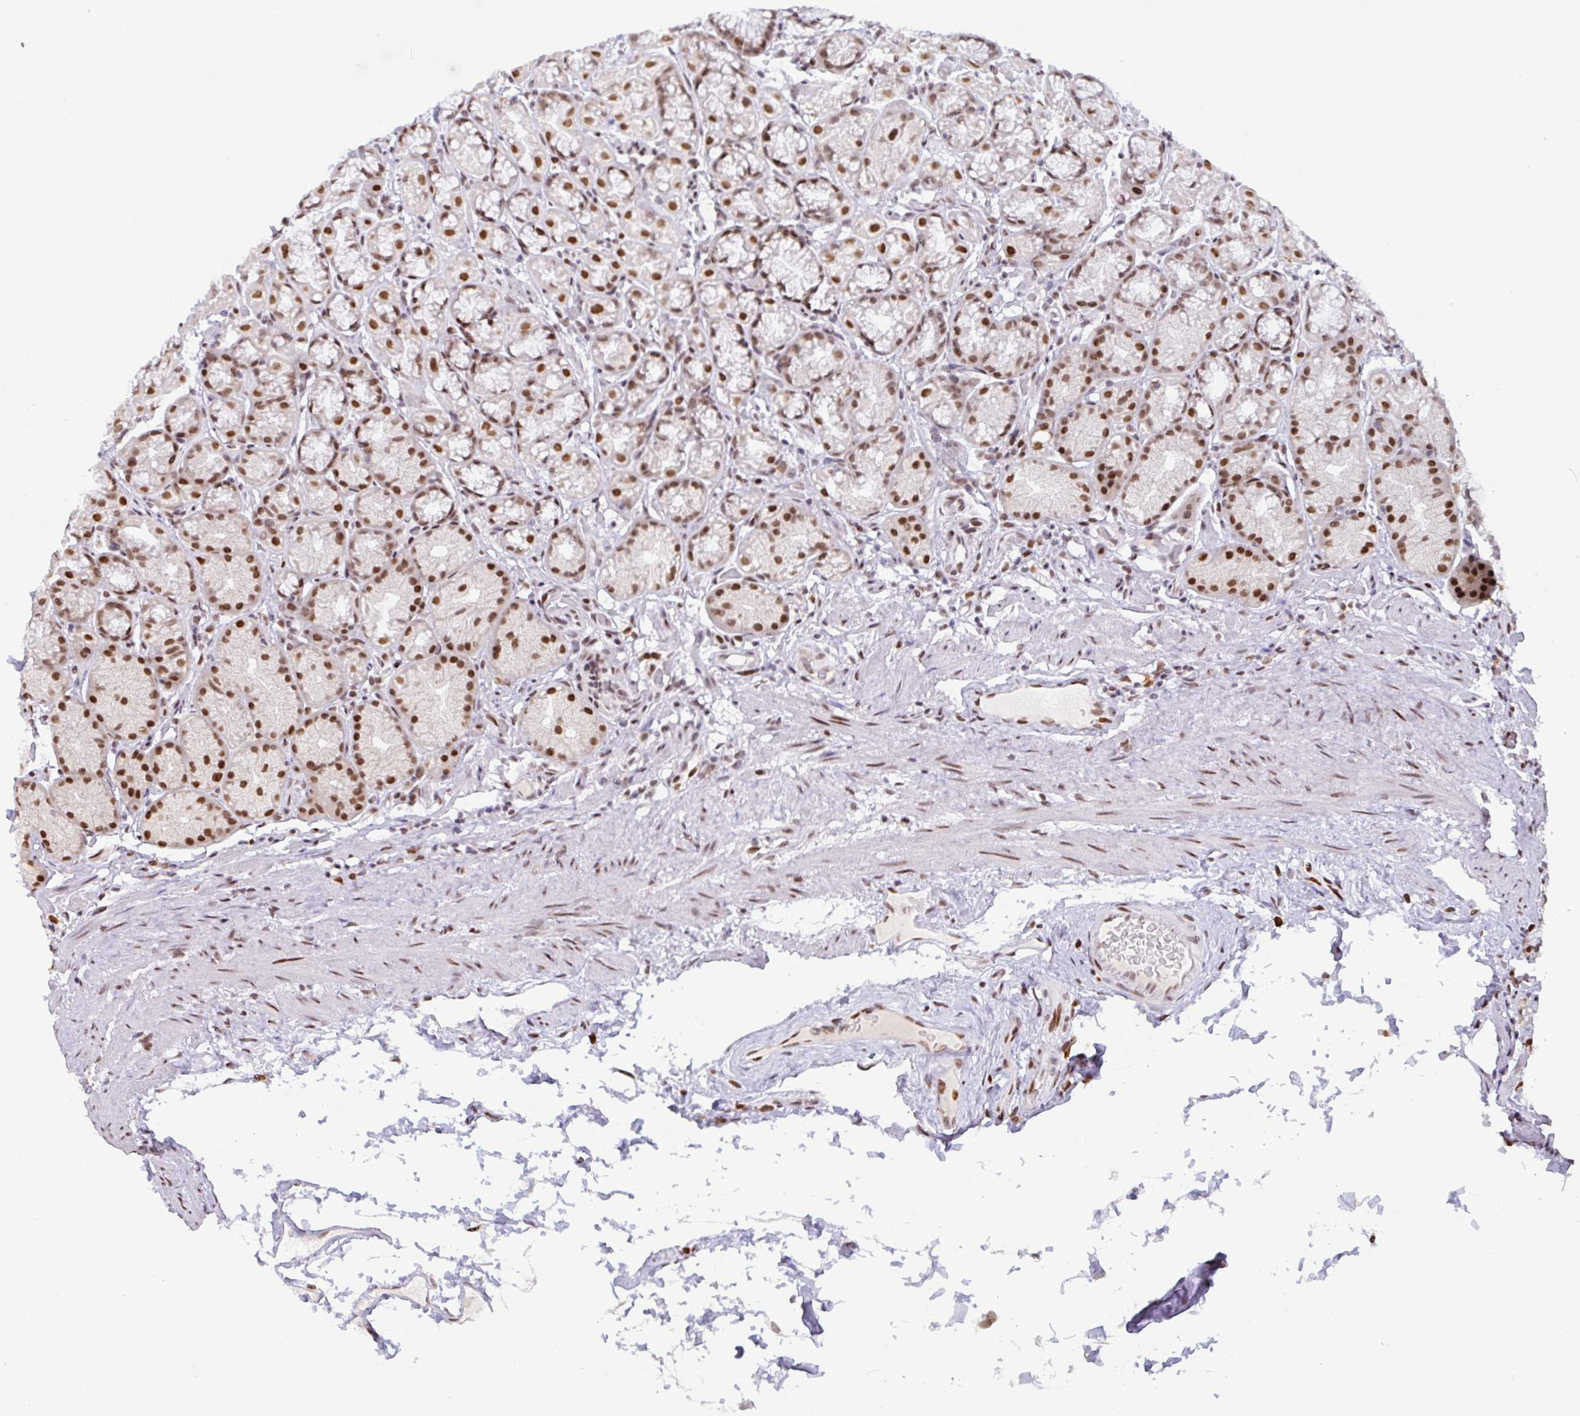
{"staining": {"intensity": "strong", "quantity": ">75%", "location": "nuclear"}, "tissue": "stomach", "cell_type": "Glandular cells", "image_type": "normal", "snomed": [{"axis": "morphology", "description": "Normal tissue, NOS"}, {"axis": "topography", "description": "Stomach, lower"}], "caption": "This image exhibits immunohistochemistry (IHC) staining of normal human stomach, with high strong nuclear expression in about >75% of glandular cells.", "gene": "CLP1", "patient": {"sex": "male", "age": 67}}